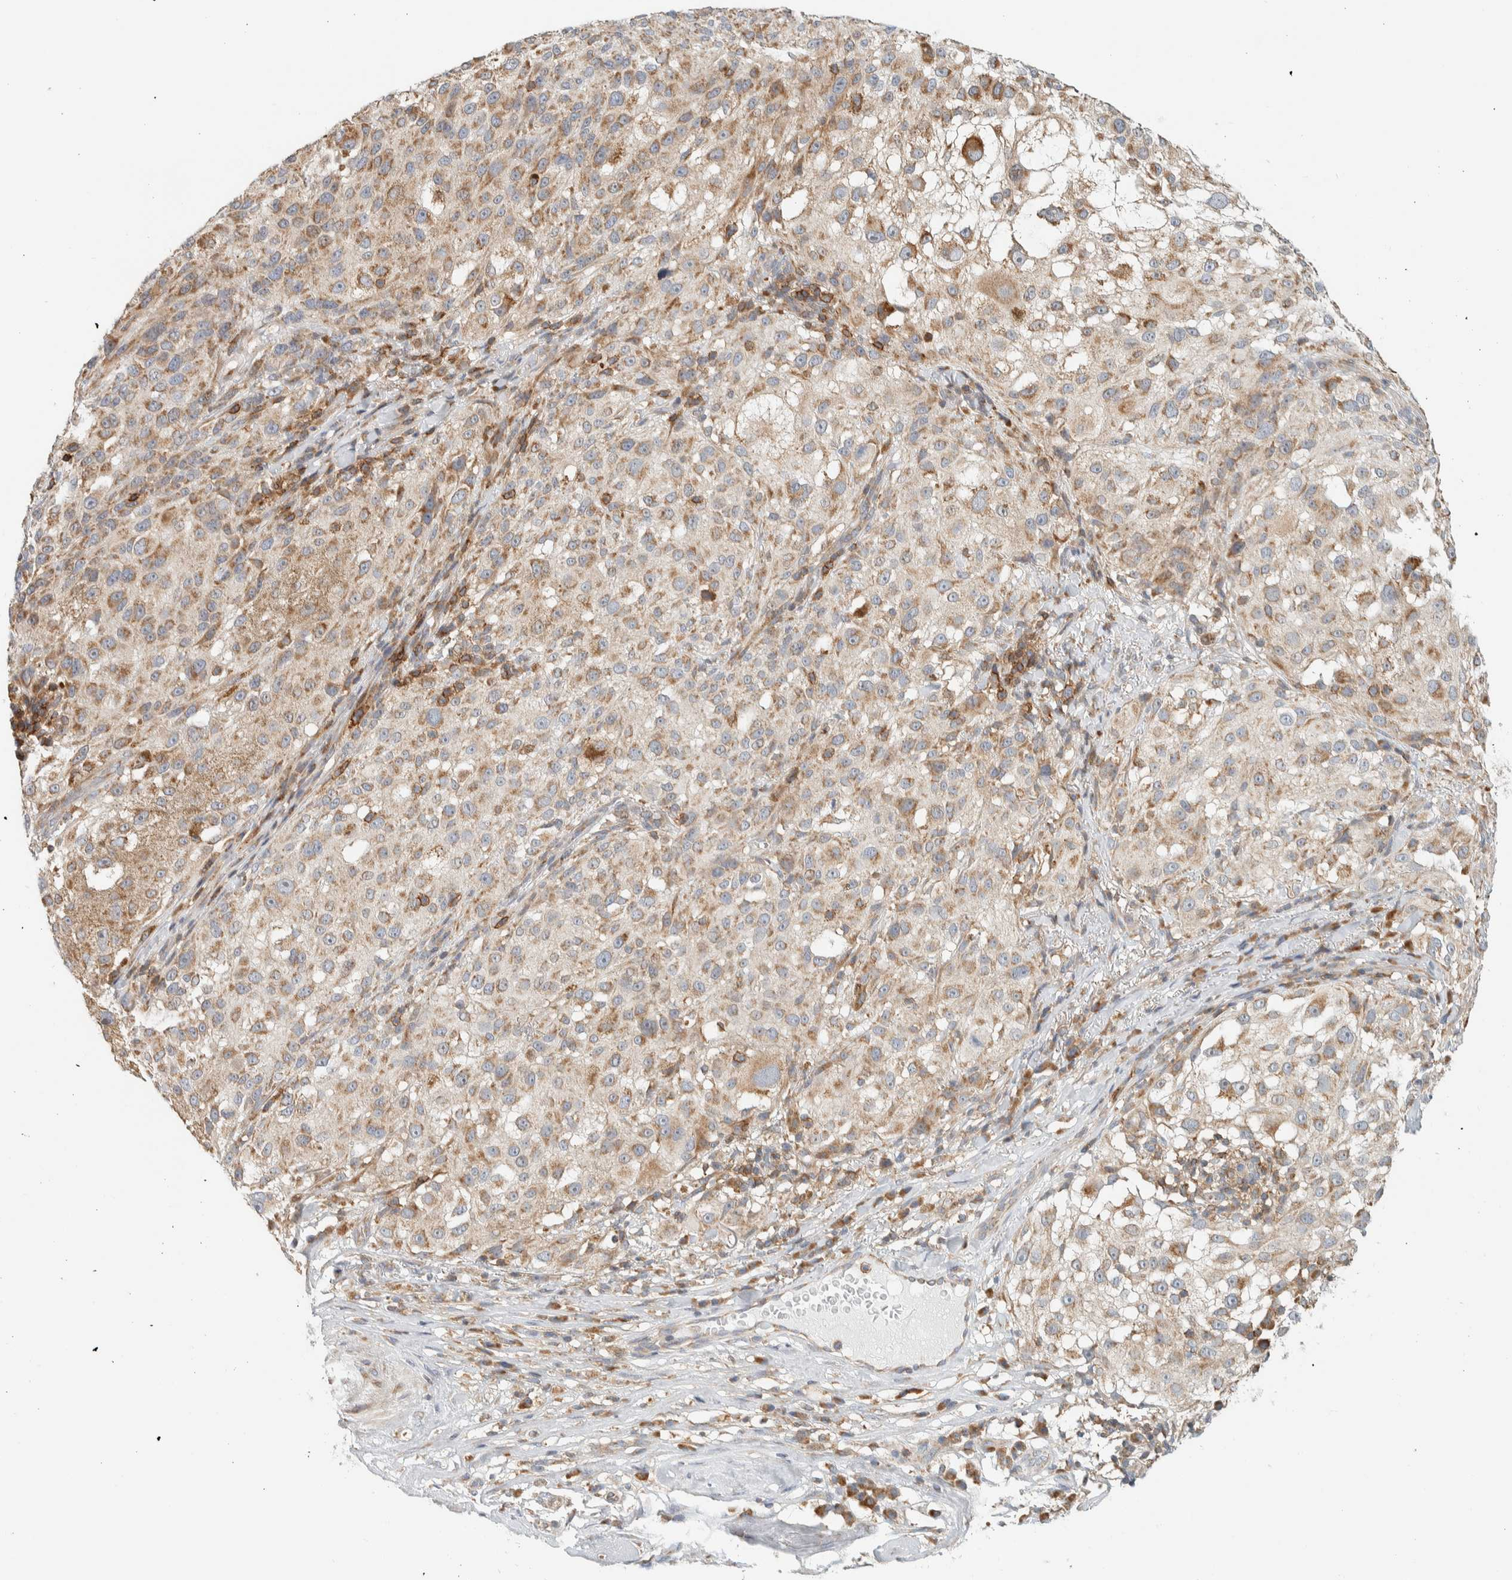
{"staining": {"intensity": "moderate", "quantity": "25%-75%", "location": "cytoplasmic/membranous"}, "tissue": "melanoma", "cell_type": "Tumor cells", "image_type": "cancer", "snomed": [{"axis": "morphology", "description": "Necrosis, NOS"}, {"axis": "morphology", "description": "Malignant melanoma, NOS"}, {"axis": "topography", "description": "Skin"}], "caption": "Human malignant melanoma stained for a protein (brown) shows moderate cytoplasmic/membranous positive staining in about 25%-75% of tumor cells.", "gene": "CCDC57", "patient": {"sex": "female", "age": 87}}